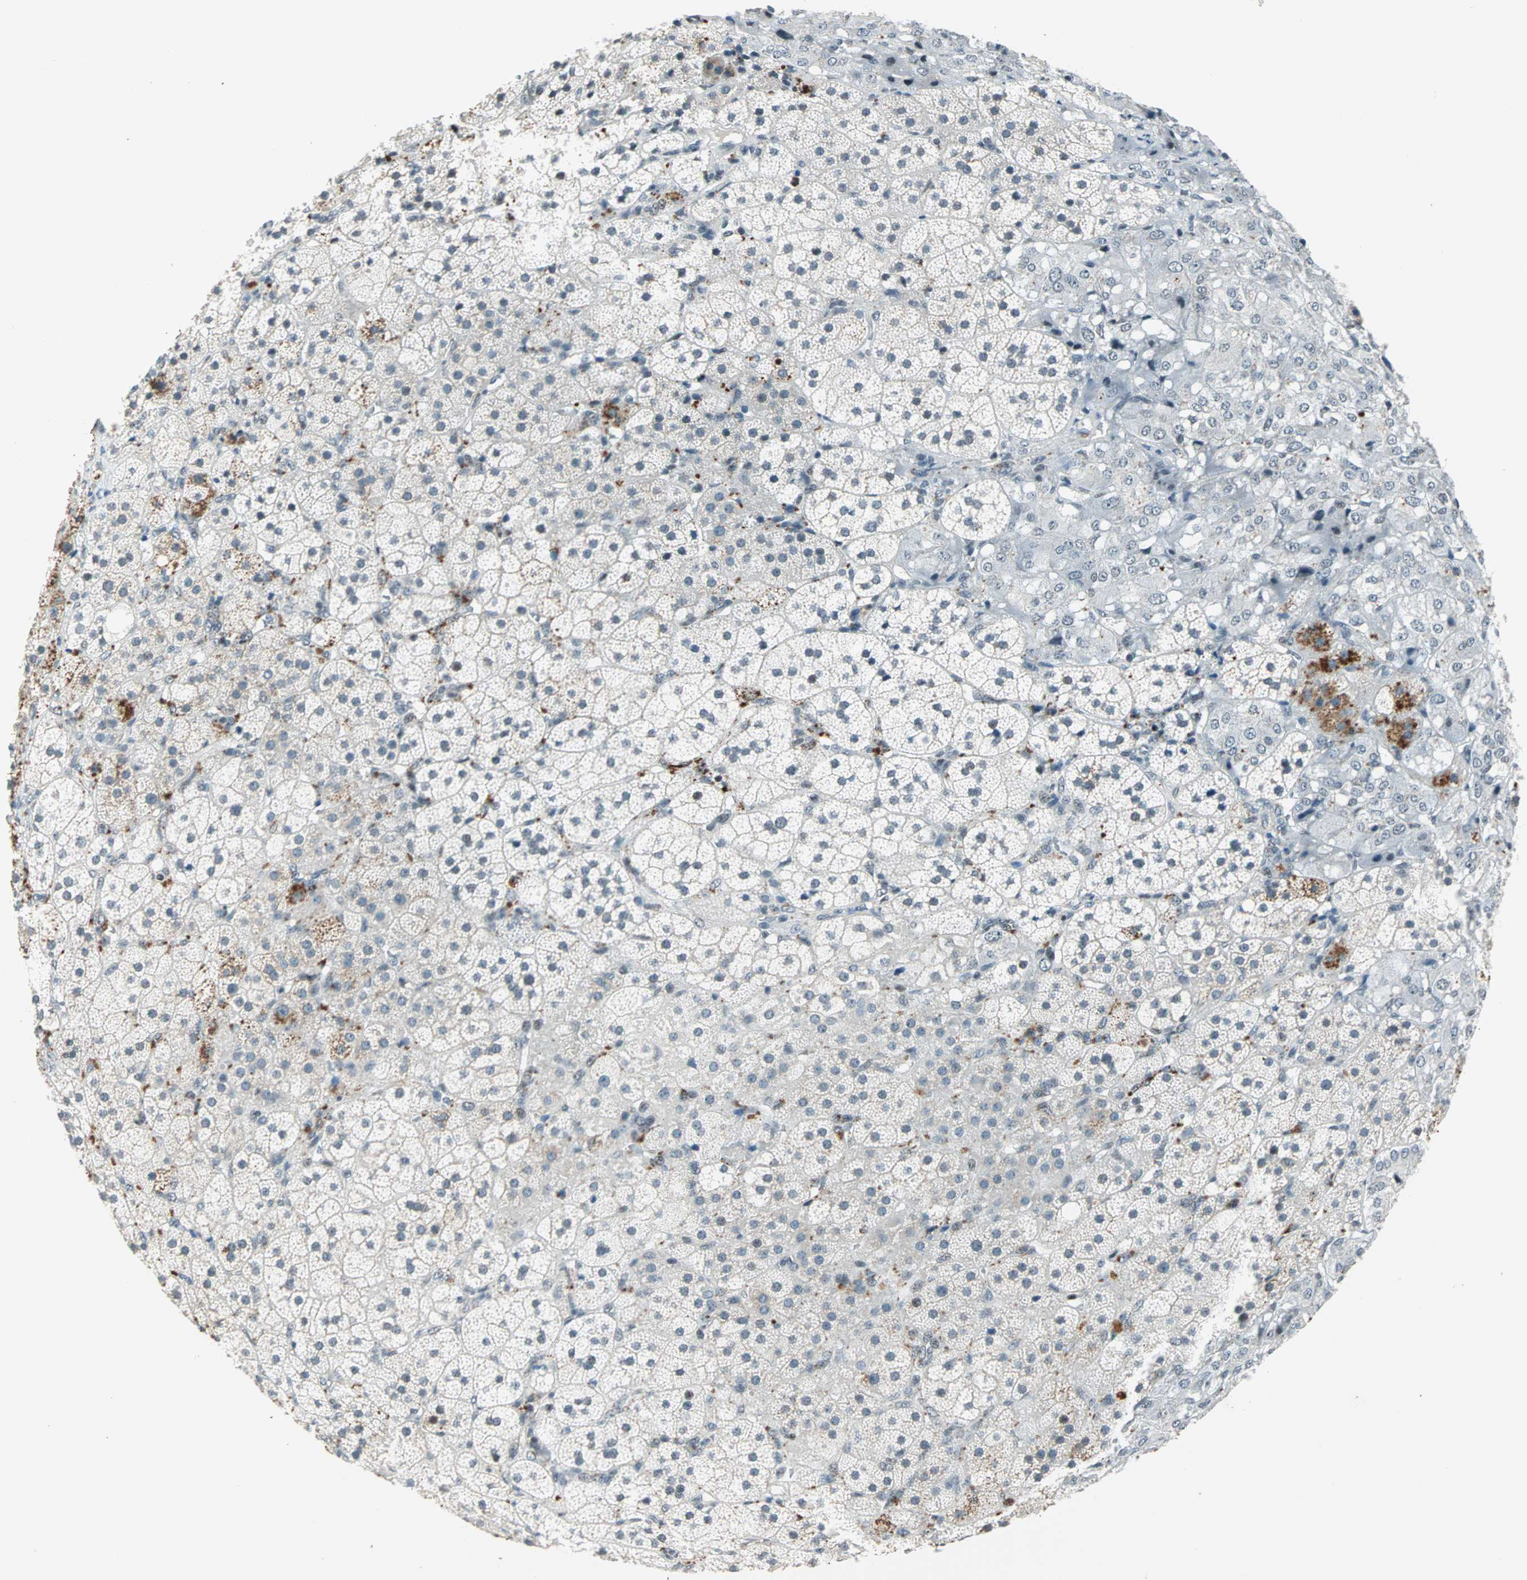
{"staining": {"intensity": "weak", "quantity": "<25%", "location": "nuclear"}, "tissue": "adrenal gland", "cell_type": "Glandular cells", "image_type": "normal", "snomed": [{"axis": "morphology", "description": "Normal tissue, NOS"}, {"axis": "topography", "description": "Adrenal gland"}], "caption": "IHC micrograph of unremarkable human adrenal gland stained for a protein (brown), which exhibits no positivity in glandular cells.", "gene": "SIN3A", "patient": {"sex": "female", "age": 44}}